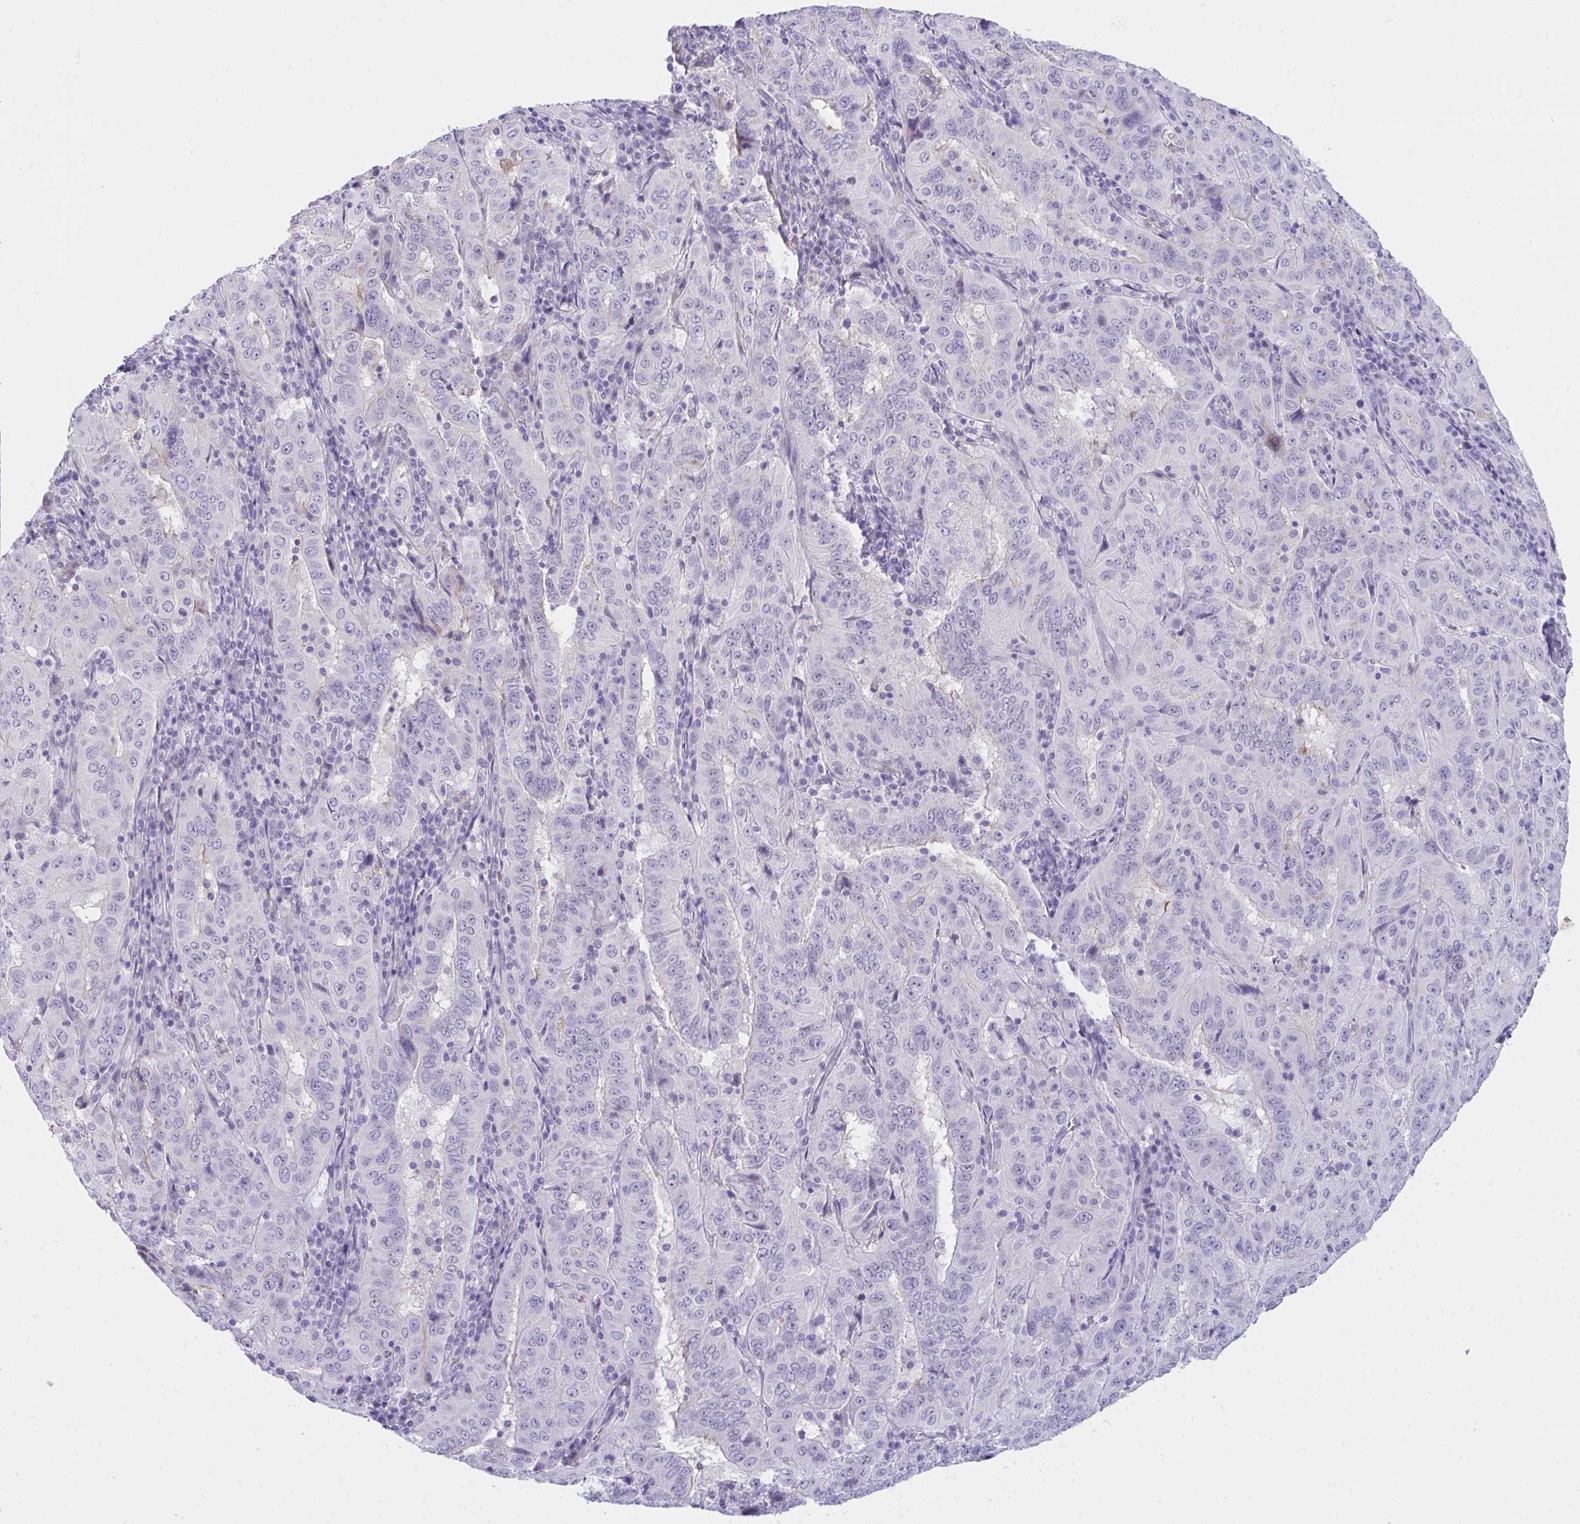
{"staining": {"intensity": "negative", "quantity": "none", "location": "none"}, "tissue": "pancreatic cancer", "cell_type": "Tumor cells", "image_type": "cancer", "snomed": [{"axis": "morphology", "description": "Adenocarcinoma, NOS"}, {"axis": "topography", "description": "Pancreas"}], "caption": "Pancreatic cancer was stained to show a protein in brown. There is no significant positivity in tumor cells.", "gene": "PIGZ", "patient": {"sex": "male", "age": 63}}